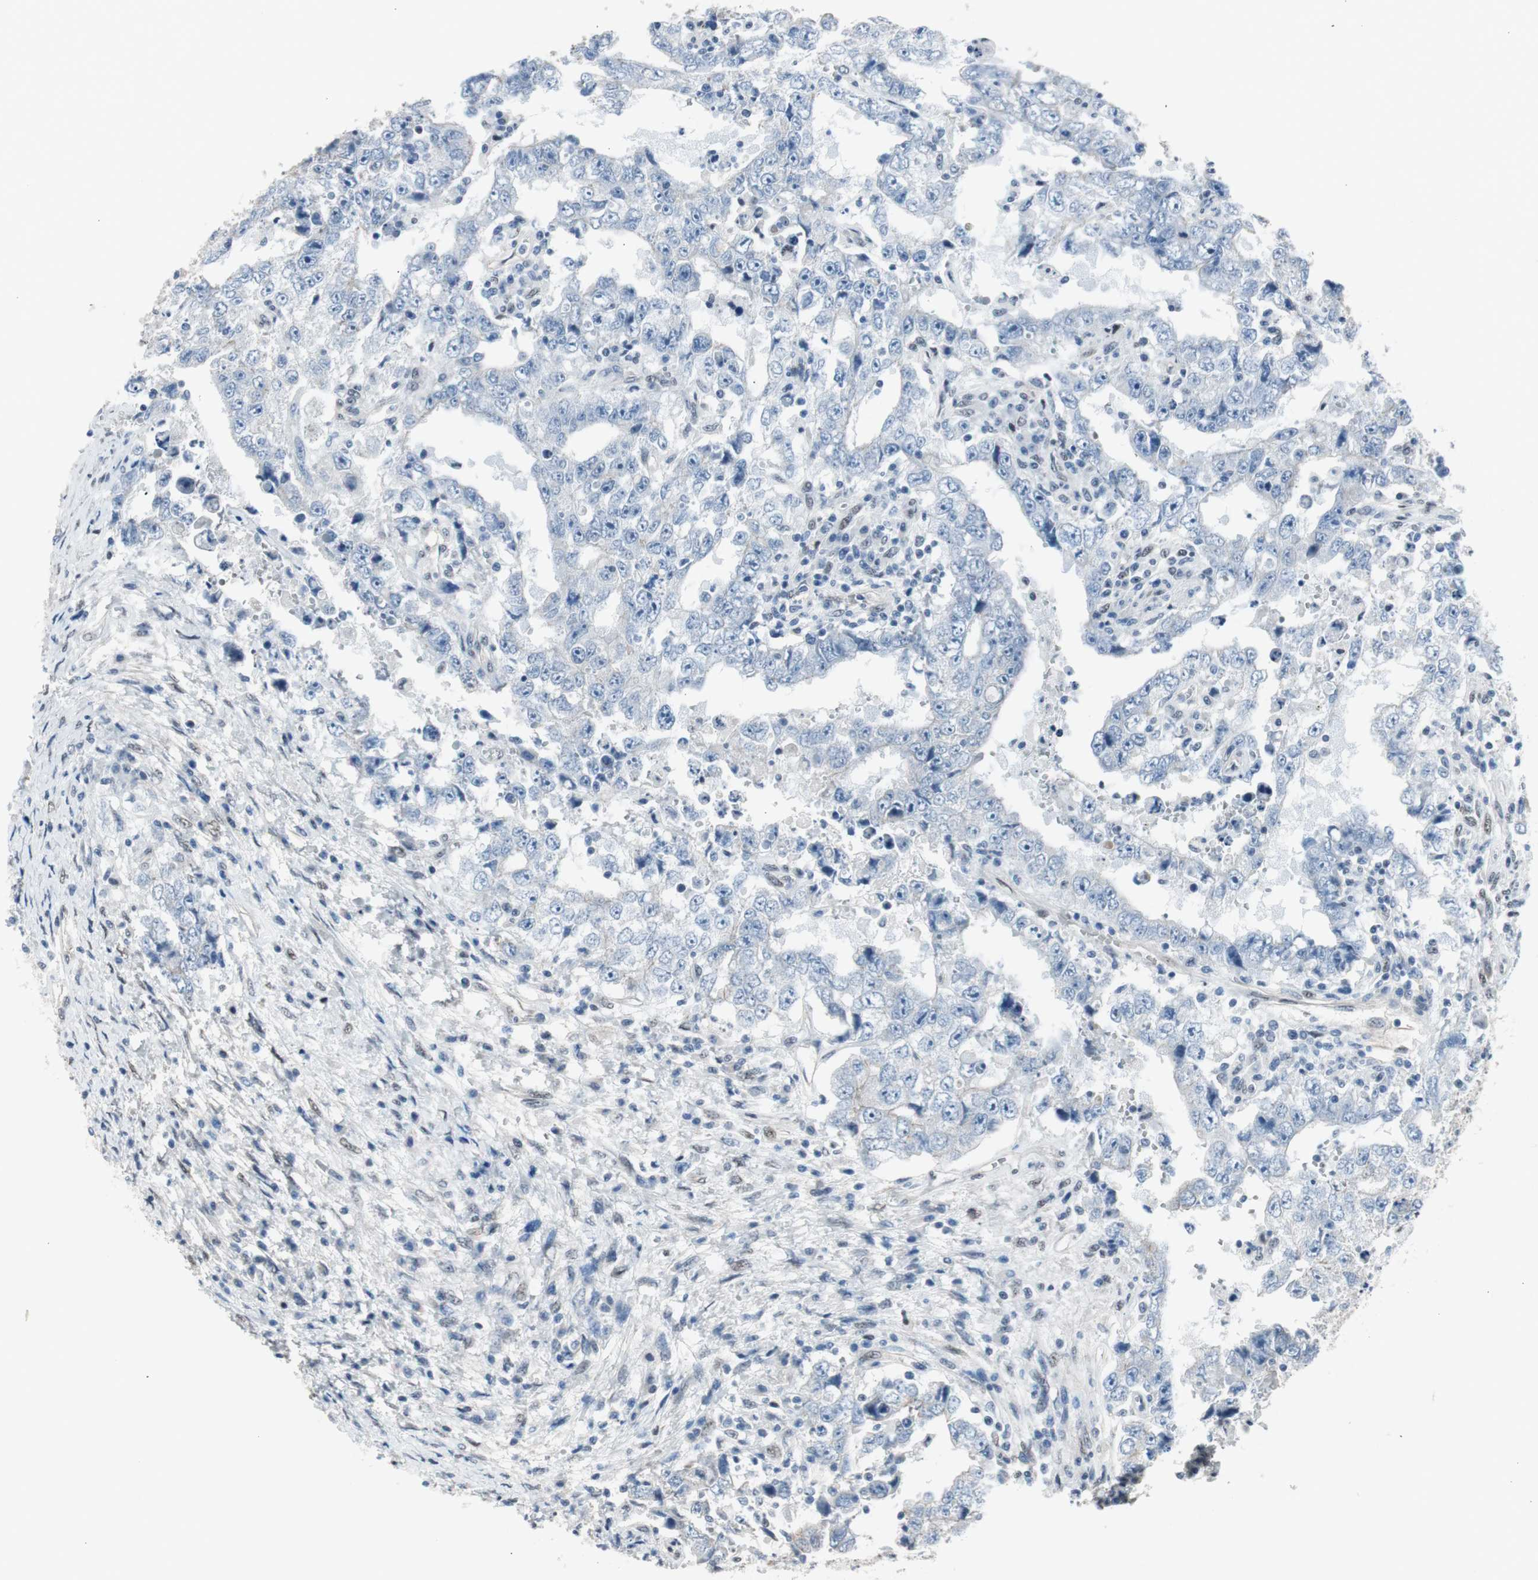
{"staining": {"intensity": "negative", "quantity": "none", "location": "none"}, "tissue": "testis cancer", "cell_type": "Tumor cells", "image_type": "cancer", "snomed": [{"axis": "morphology", "description": "Carcinoma, Embryonal, NOS"}, {"axis": "topography", "description": "Testis"}], "caption": "Immunohistochemistry (IHC) image of testis cancer (embryonal carcinoma) stained for a protein (brown), which demonstrates no positivity in tumor cells. Nuclei are stained in blue.", "gene": "PML", "patient": {"sex": "male", "age": 26}}